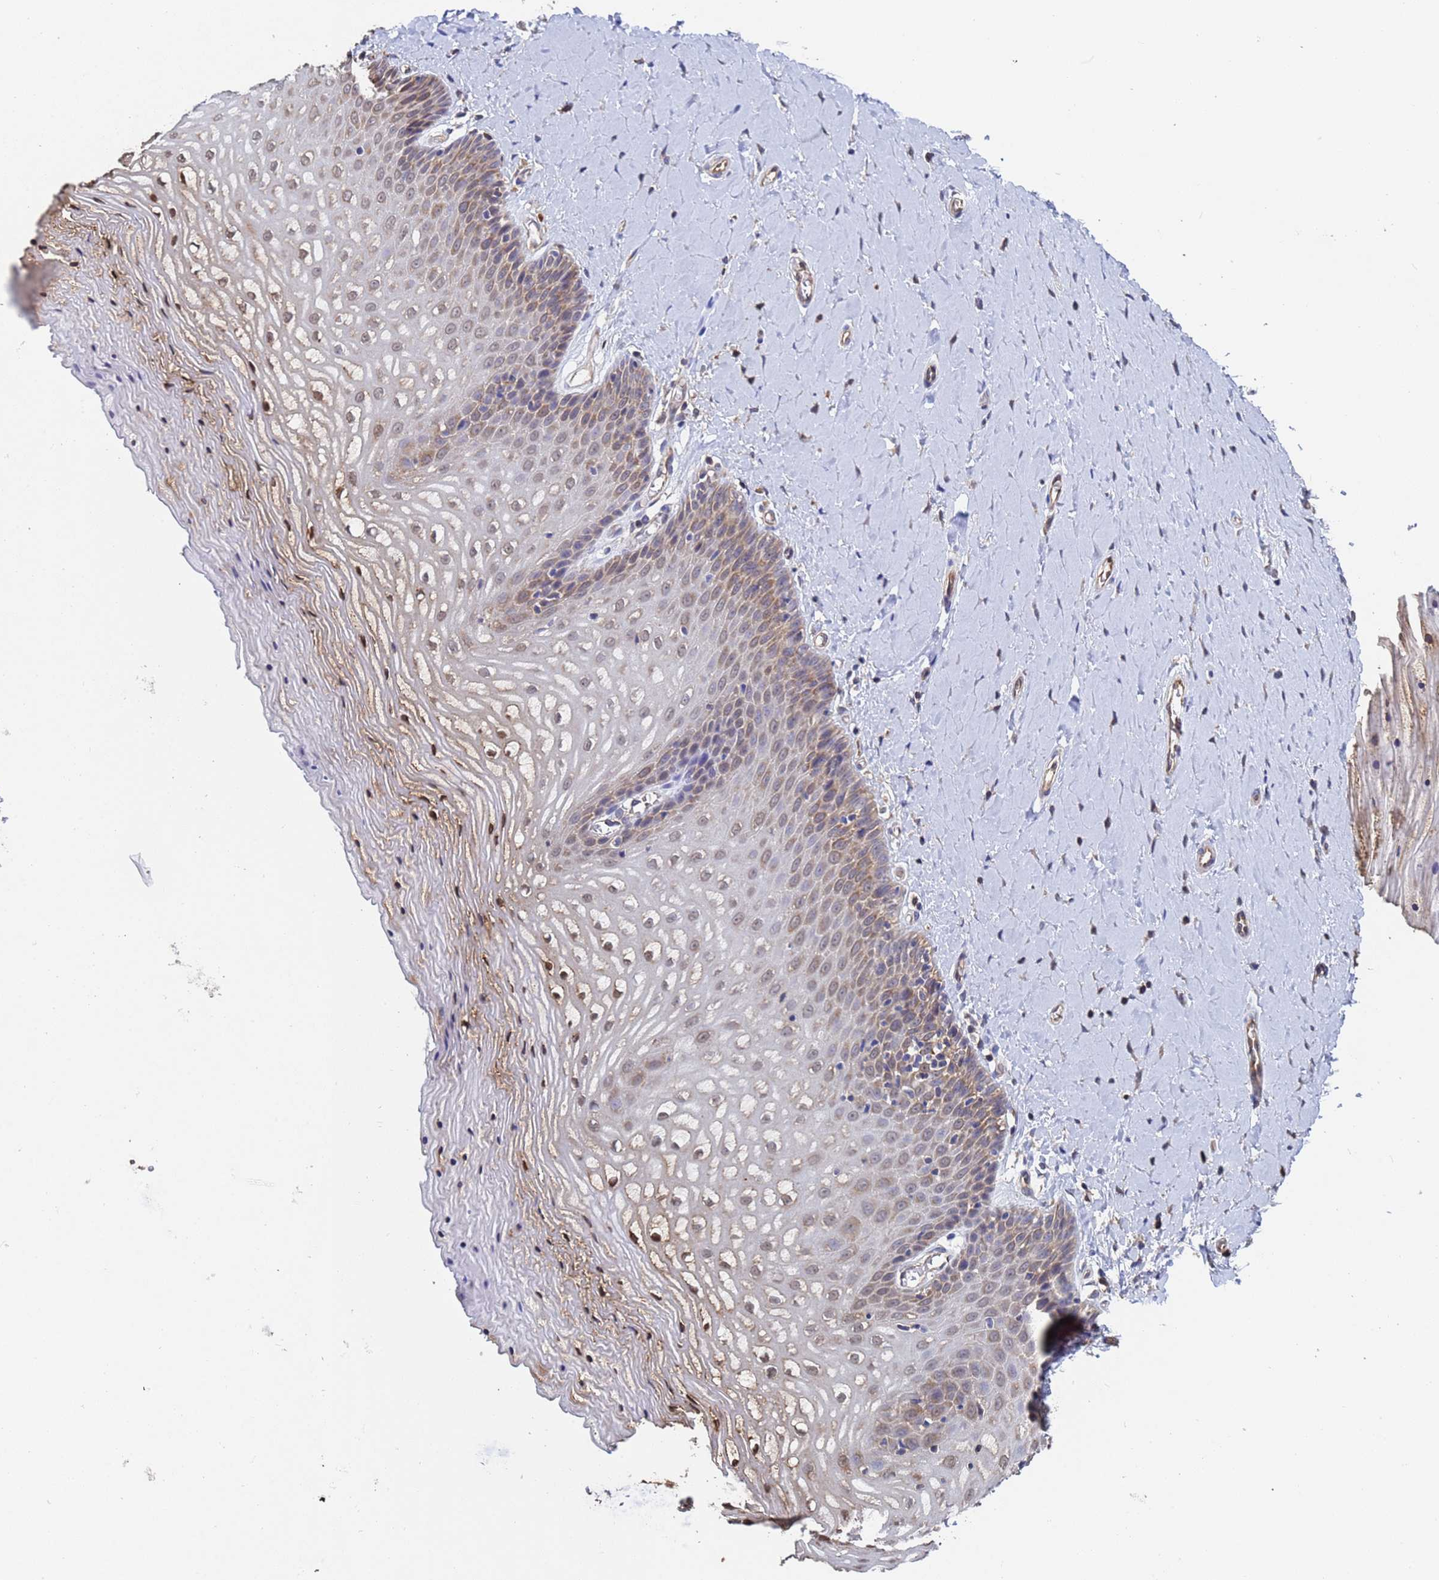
{"staining": {"intensity": "moderate", "quantity": ">75%", "location": "cytoplasmic/membranous,nuclear"}, "tissue": "vagina", "cell_type": "Squamous epithelial cells", "image_type": "normal", "snomed": [{"axis": "morphology", "description": "Normal tissue, NOS"}, {"axis": "topography", "description": "Vagina"}], "caption": "An immunohistochemistry (IHC) micrograph of unremarkable tissue is shown. Protein staining in brown labels moderate cytoplasmic/membranous,nuclear positivity in vagina within squamous epithelial cells.", "gene": "FAM25A", "patient": {"sex": "female", "age": 65}}